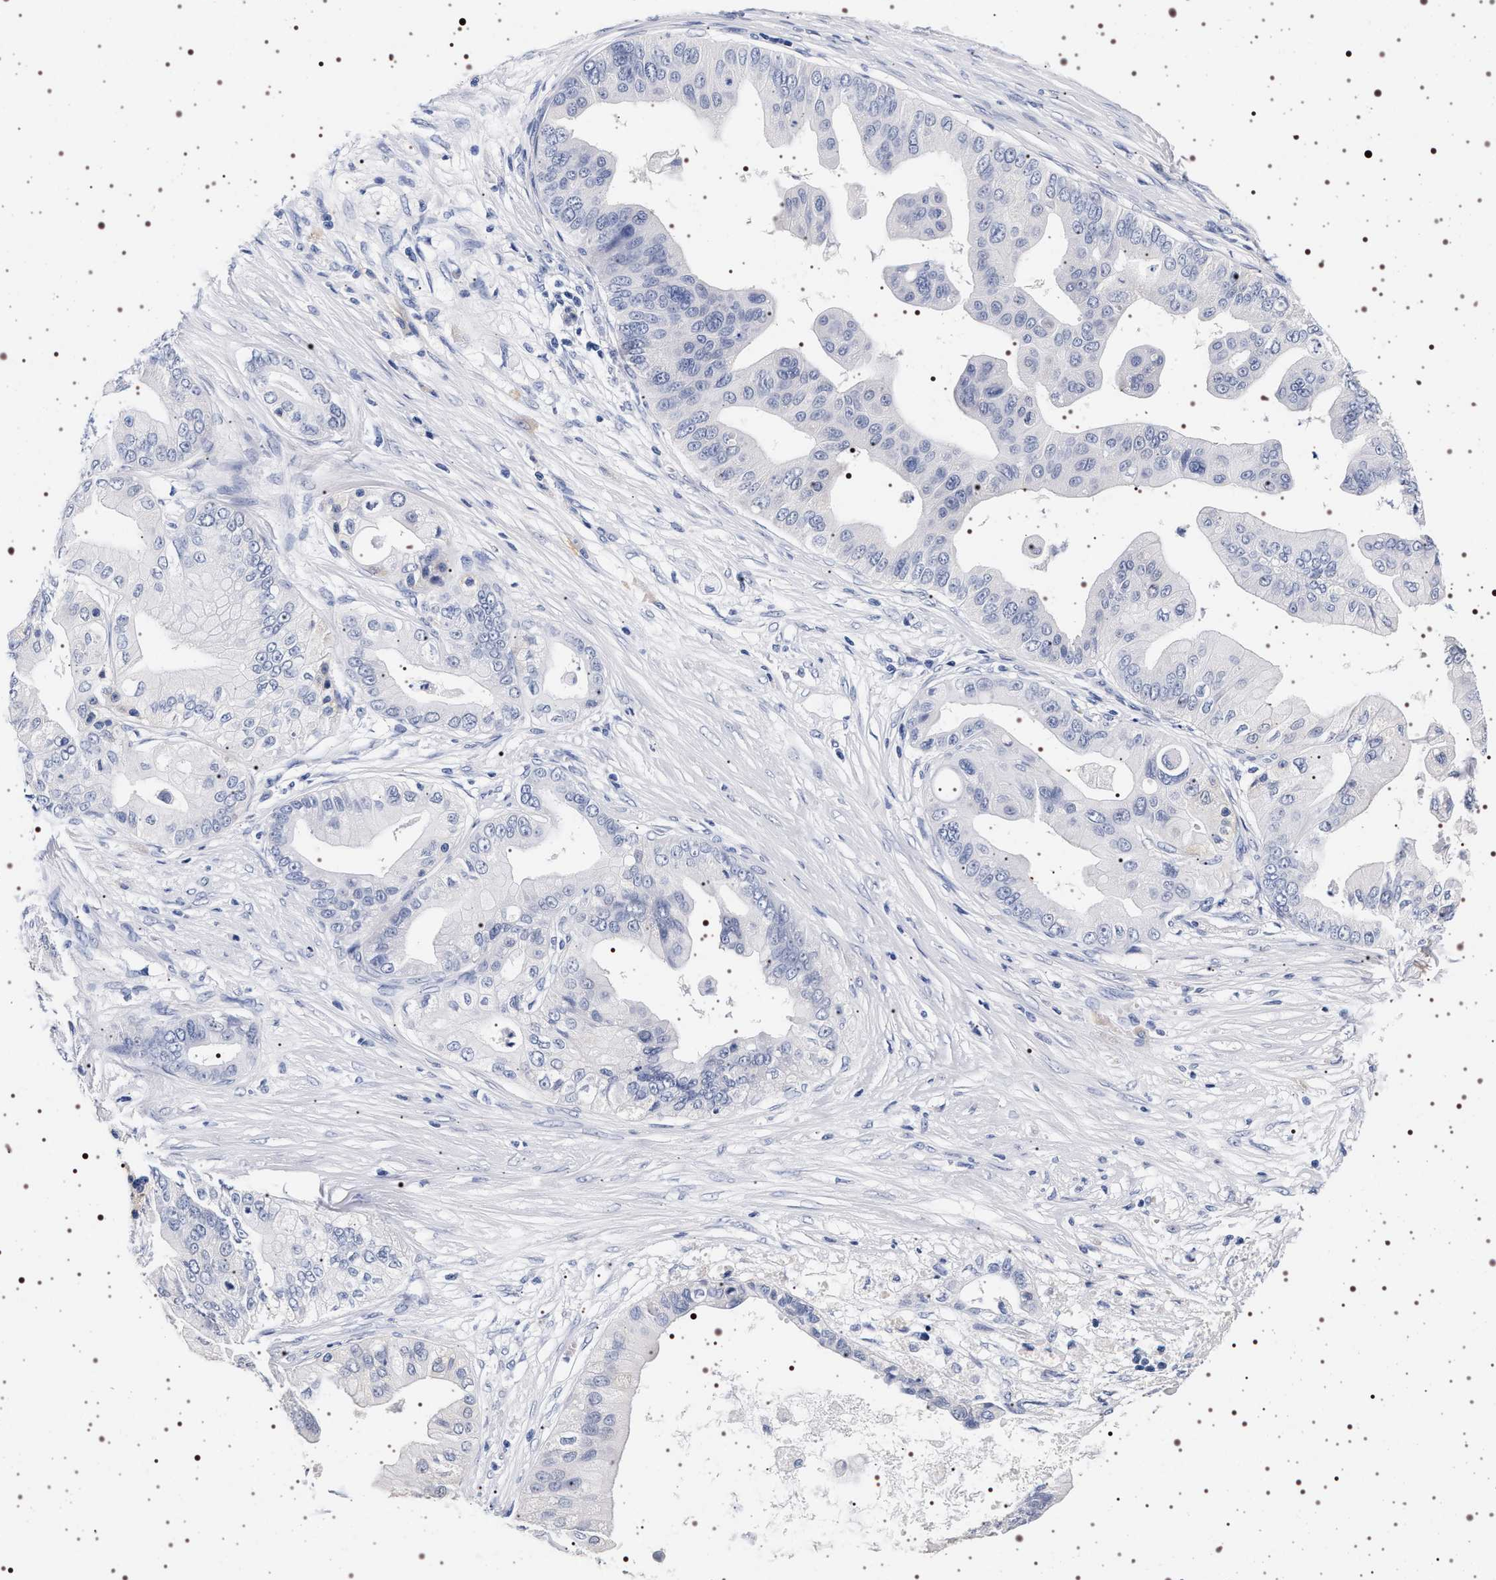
{"staining": {"intensity": "negative", "quantity": "none", "location": "none"}, "tissue": "pancreatic cancer", "cell_type": "Tumor cells", "image_type": "cancer", "snomed": [{"axis": "morphology", "description": "Adenocarcinoma, NOS"}, {"axis": "topography", "description": "Pancreas"}], "caption": "A high-resolution image shows immunohistochemistry staining of pancreatic cancer (adenocarcinoma), which exhibits no significant expression in tumor cells.", "gene": "SYN1", "patient": {"sex": "female", "age": 75}}